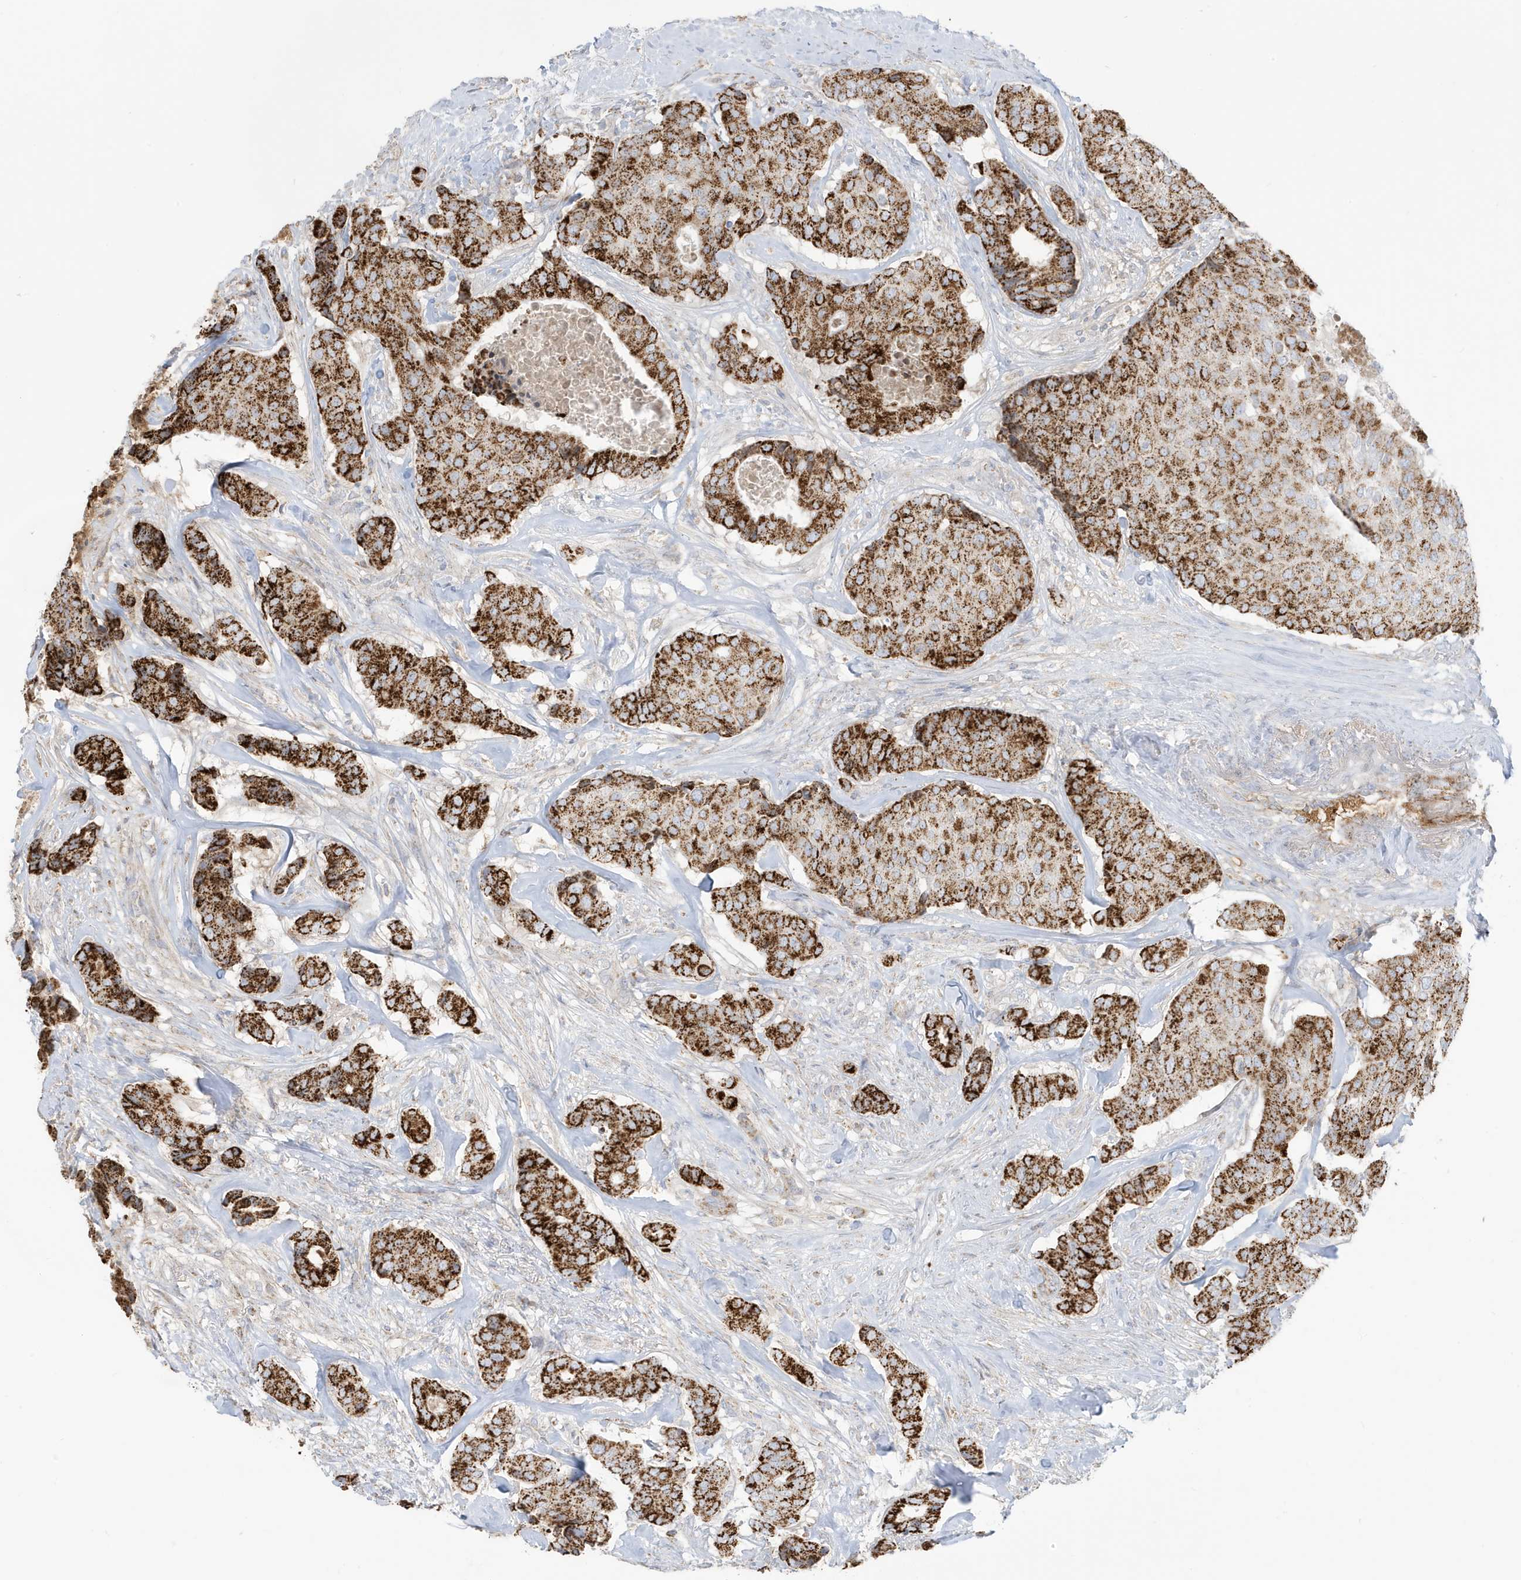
{"staining": {"intensity": "strong", "quantity": ">75%", "location": "cytoplasmic/membranous"}, "tissue": "breast cancer", "cell_type": "Tumor cells", "image_type": "cancer", "snomed": [{"axis": "morphology", "description": "Duct carcinoma"}, {"axis": "topography", "description": "Breast"}], "caption": "Tumor cells reveal high levels of strong cytoplasmic/membranous staining in about >75% of cells in human breast intraductal carcinoma.", "gene": "IFT57", "patient": {"sex": "female", "age": 75}}